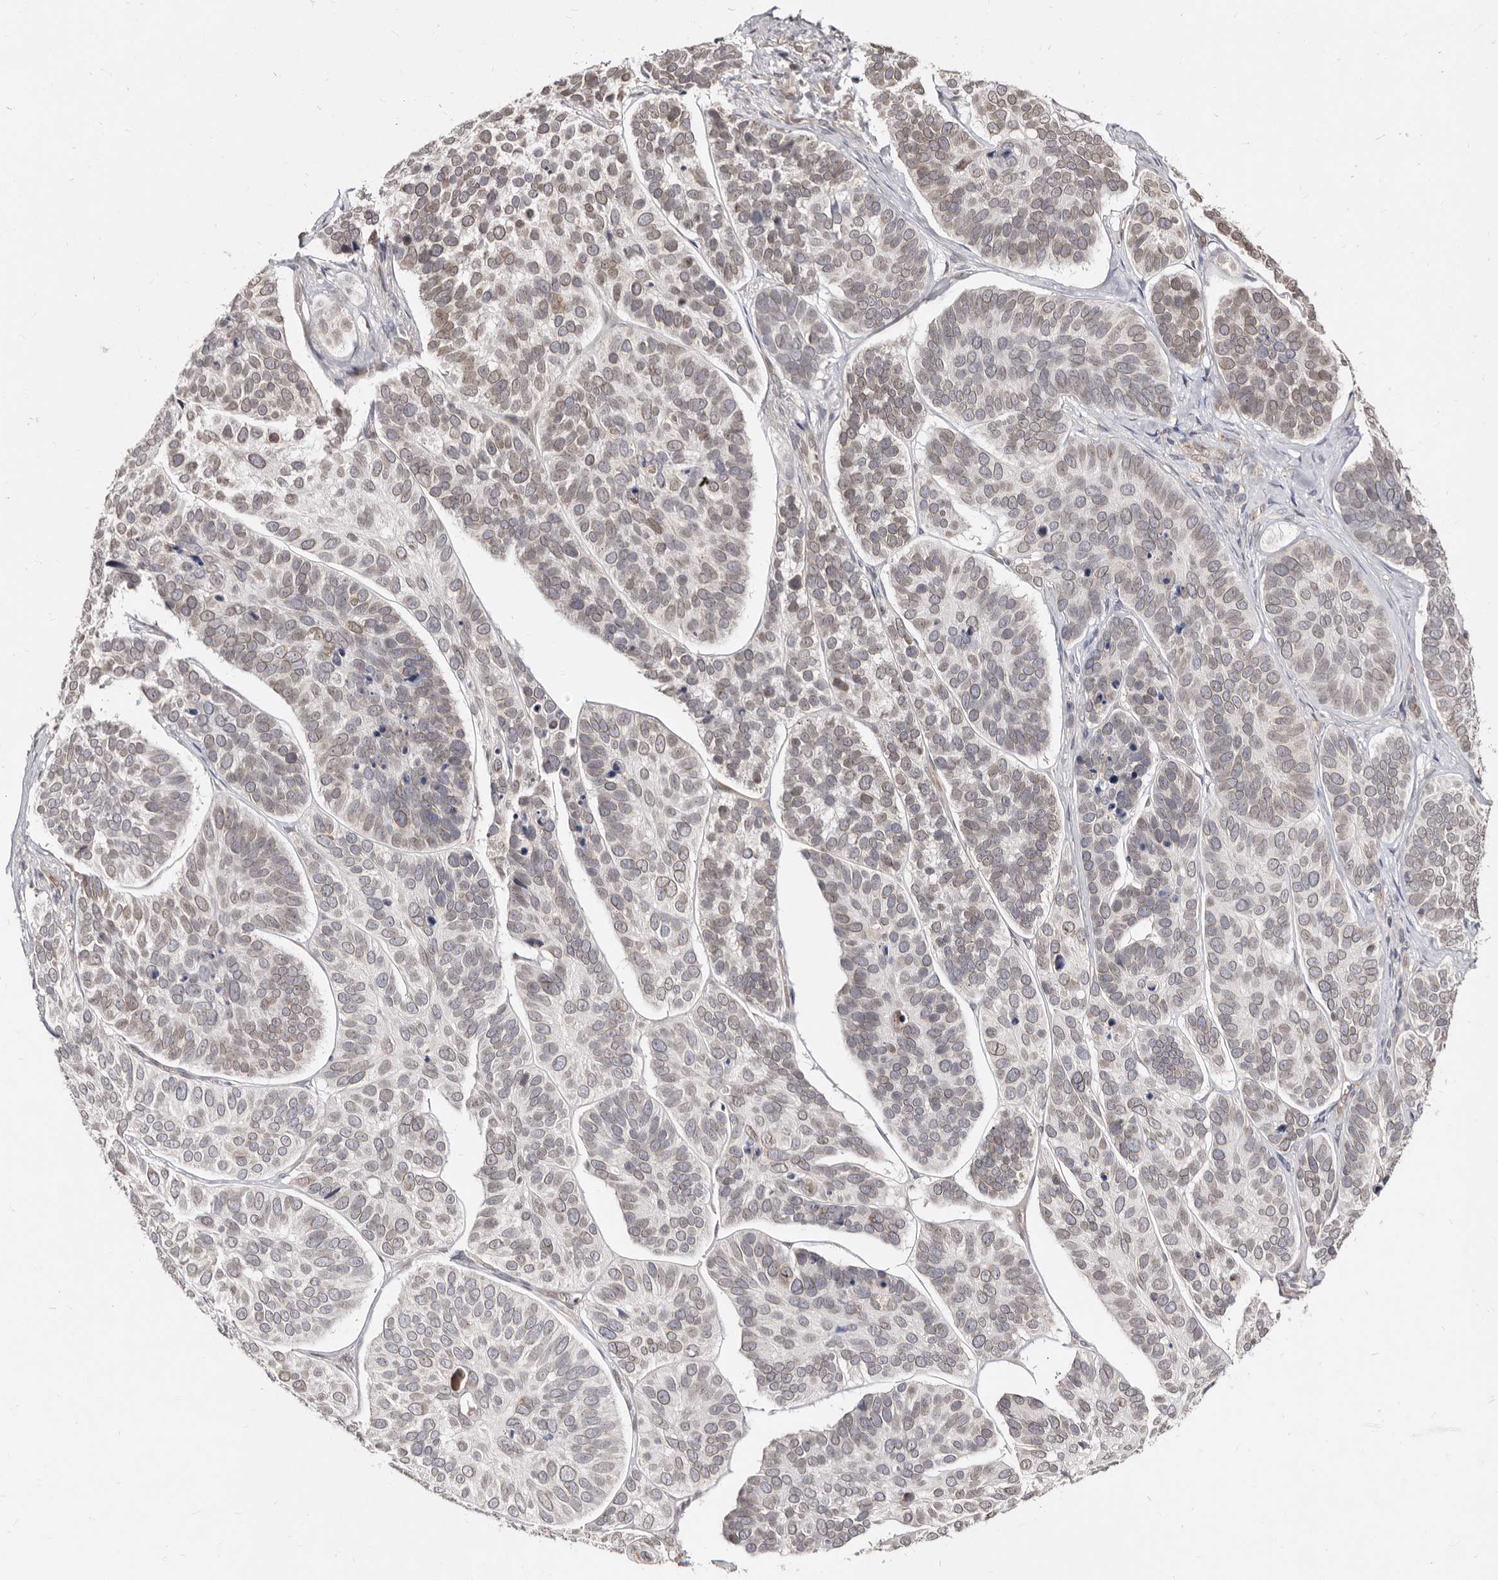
{"staining": {"intensity": "moderate", "quantity": "25%-75%", "location": "nuclear"}, "tissue": "skin cancer", "cell_type": "Tumor cells", "image_type": "cancer", "snomed": [{"axis": "morphology", "description": "Basal cell carcinoma"}, {"axis": "topography", "description": "Skin"}], "caption": "Moderate nuclear staining for a protein is present in about 25%-75% of tumor cells of basal cell carcinoma (skin) using immunohistochemistry.", "gene": "LCORL", "patient": {"sex": "male", "age": 62}}